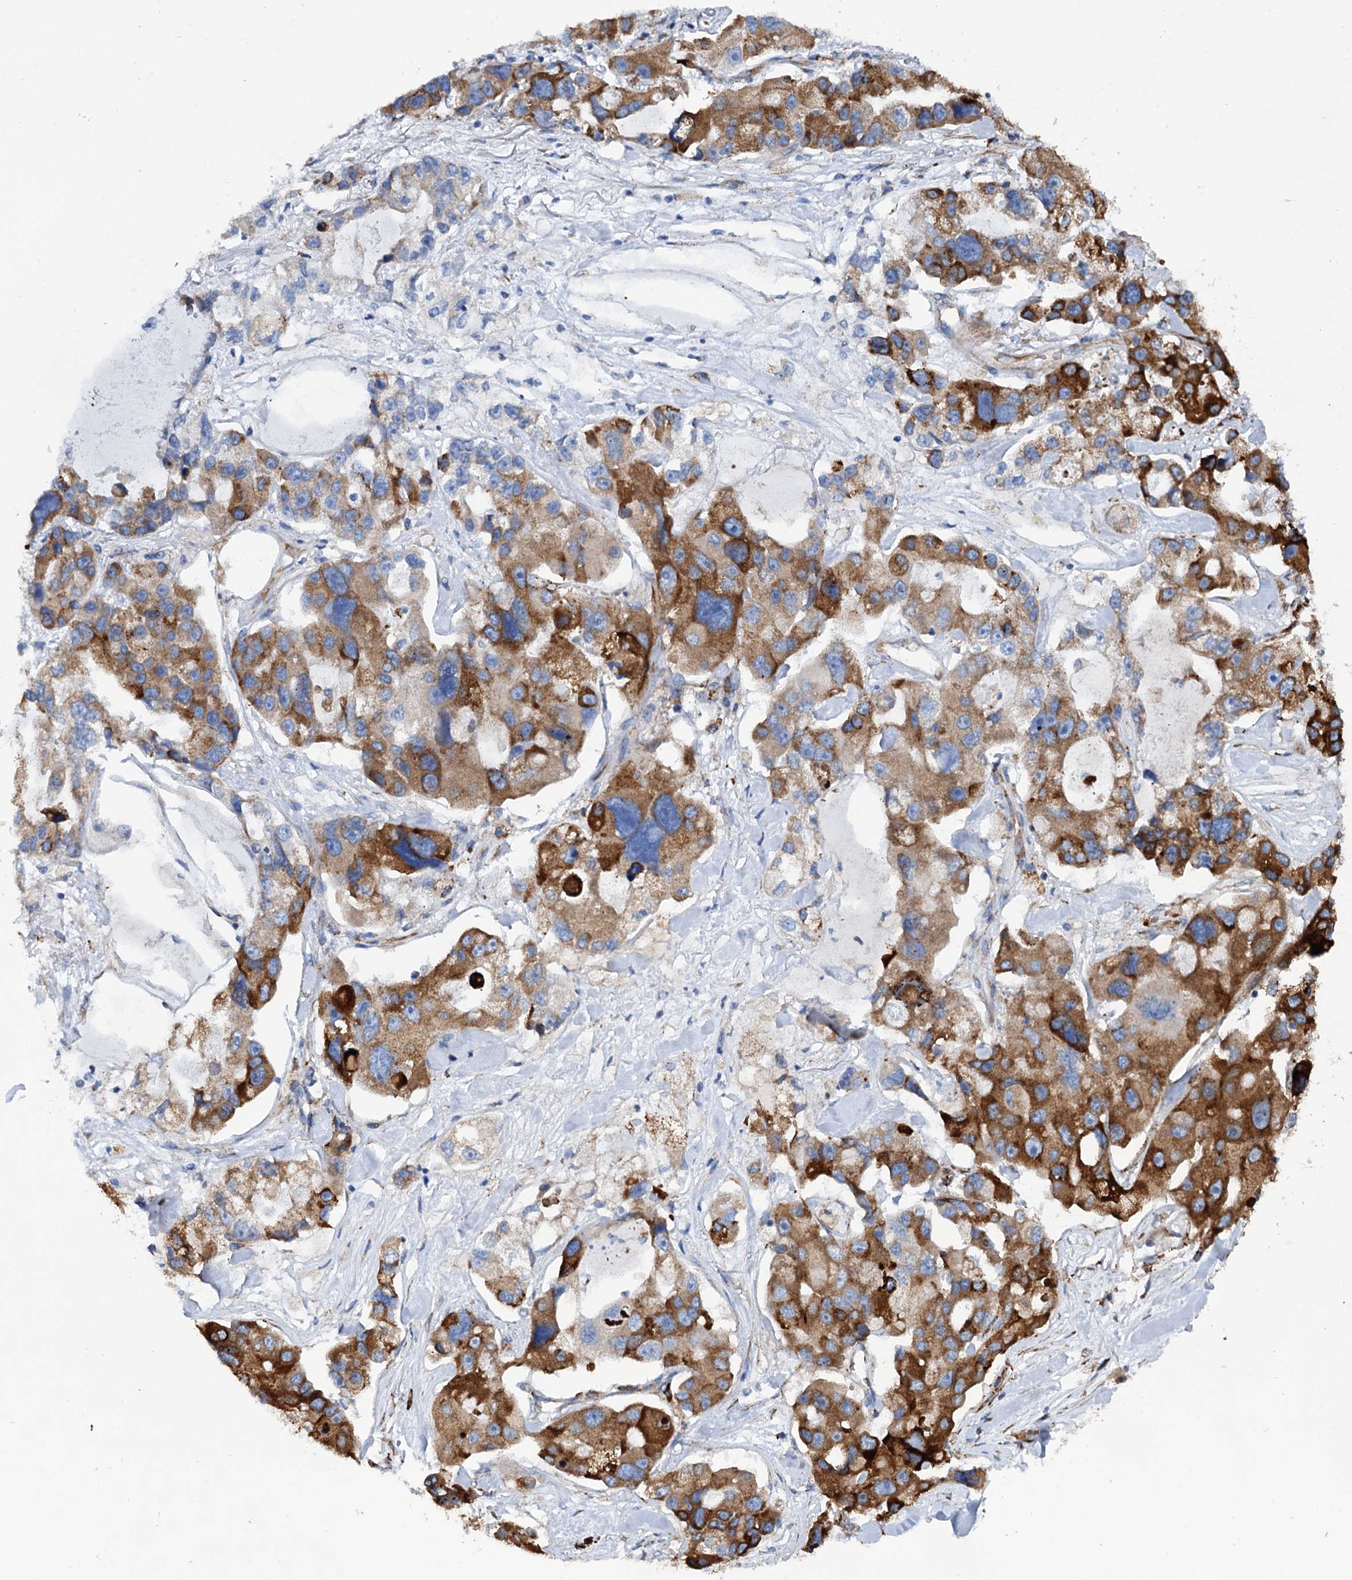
{"staining": {"intensity": "strong", "quantity": ">75%", "location": "cytoplasmic/membranous"}, "tissue": "lung cancer", "cell_type": "Tumor cells", "image_type": "cancer", "snomed": [{"axis": "morphology", "description": "Adenocarcinoma, NOS"}, {"axis": "topography", "description": "Lung"}], "caption": "Brown immunohistochemical staining in lung adenocarcinoma shows strong cytoplasmic/membranous positivity in about >75% of tumor cells. (DAB IHC, brown staining for protein, blue staining for nuclei).", "gene": "SHE", "patient": {"sex": "female", "age": 54}}